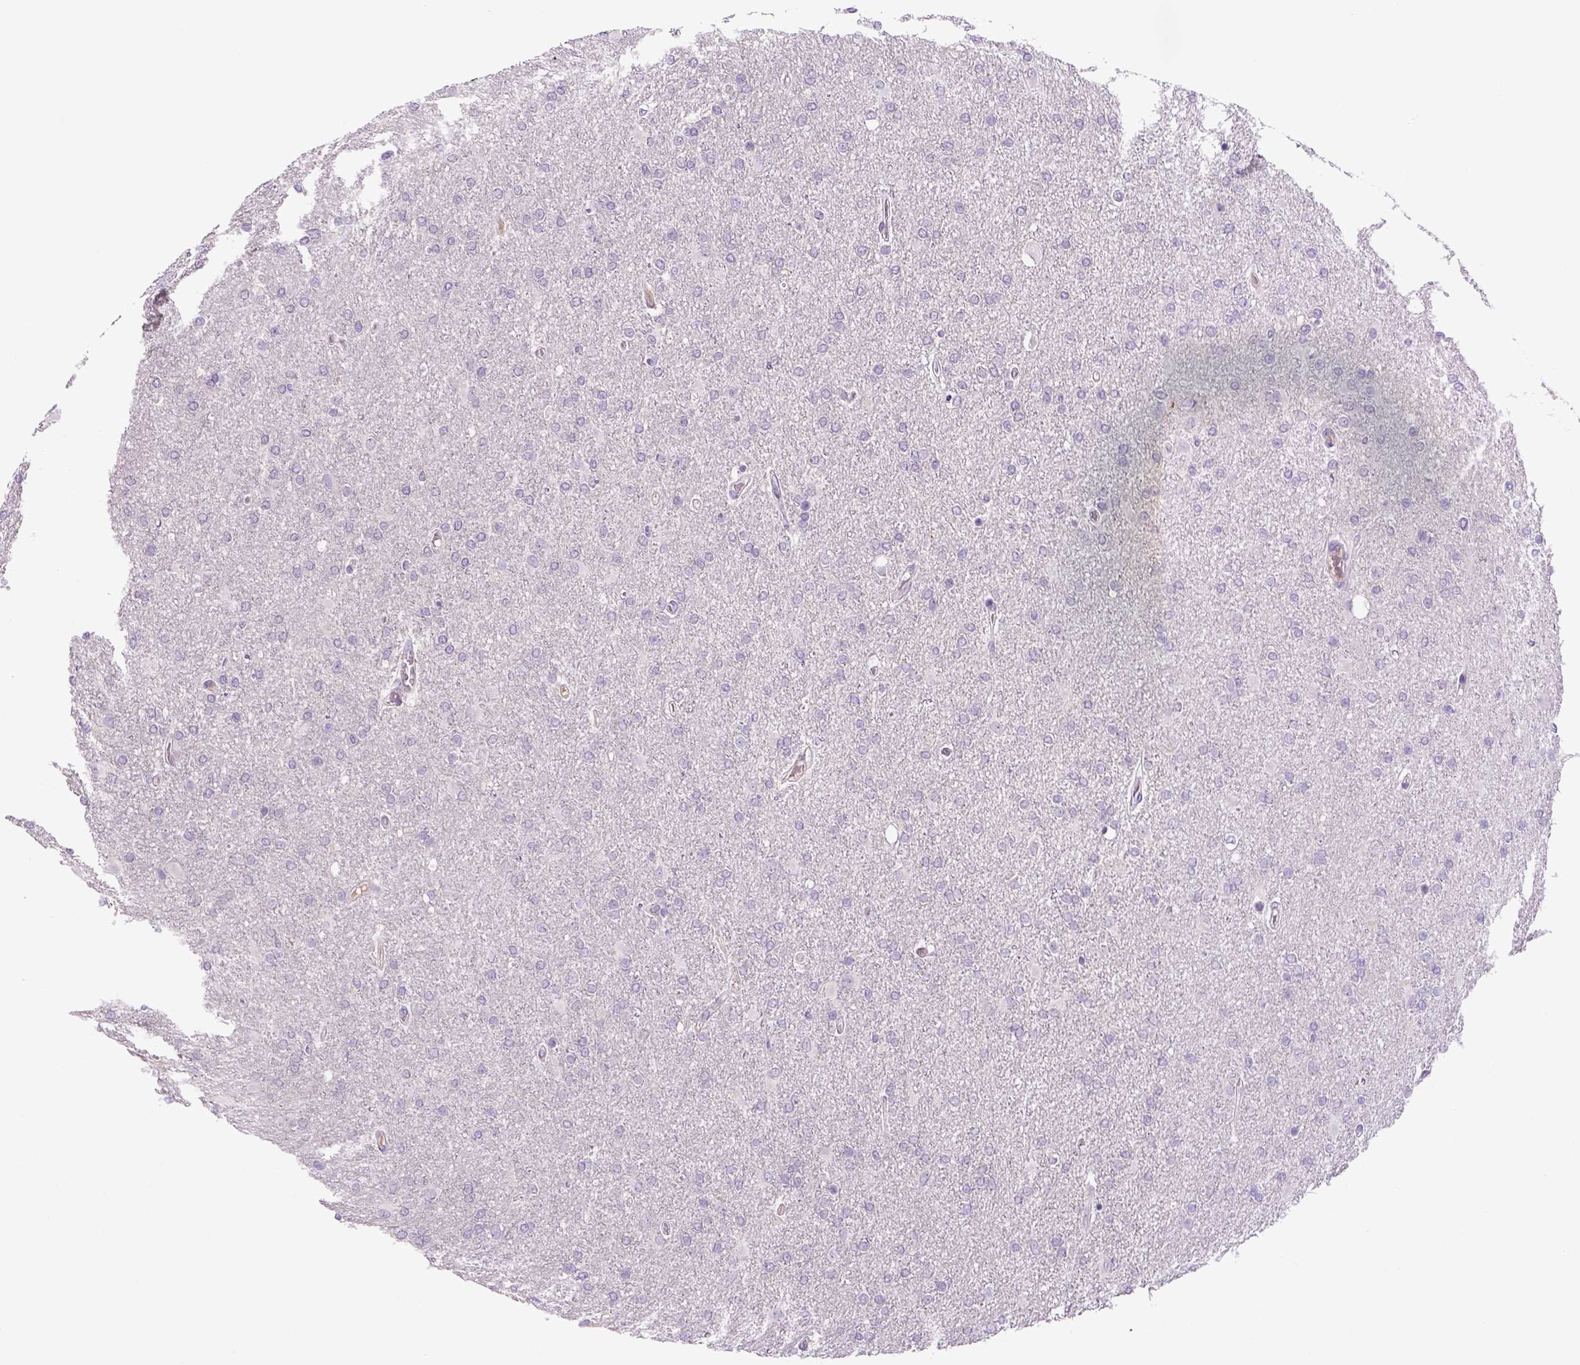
{"staining": {"intensity": "negative", "quantity": "none", "location": "none"}, "tissue": "glioma", "cell_type": "Tumor cells", "image_type": "cancer", "snomed": [{"axis": "morphology", "description": "Glioma, malignant, High grade"}, {"axis": "topography", "description": "Cerebral cortex"}], "caption": "Tumor cells are negative for brown protein staining in malignant glioma (high-grade).", "gene": "DBH", "patient": {"sex": "male", "age": 70}}